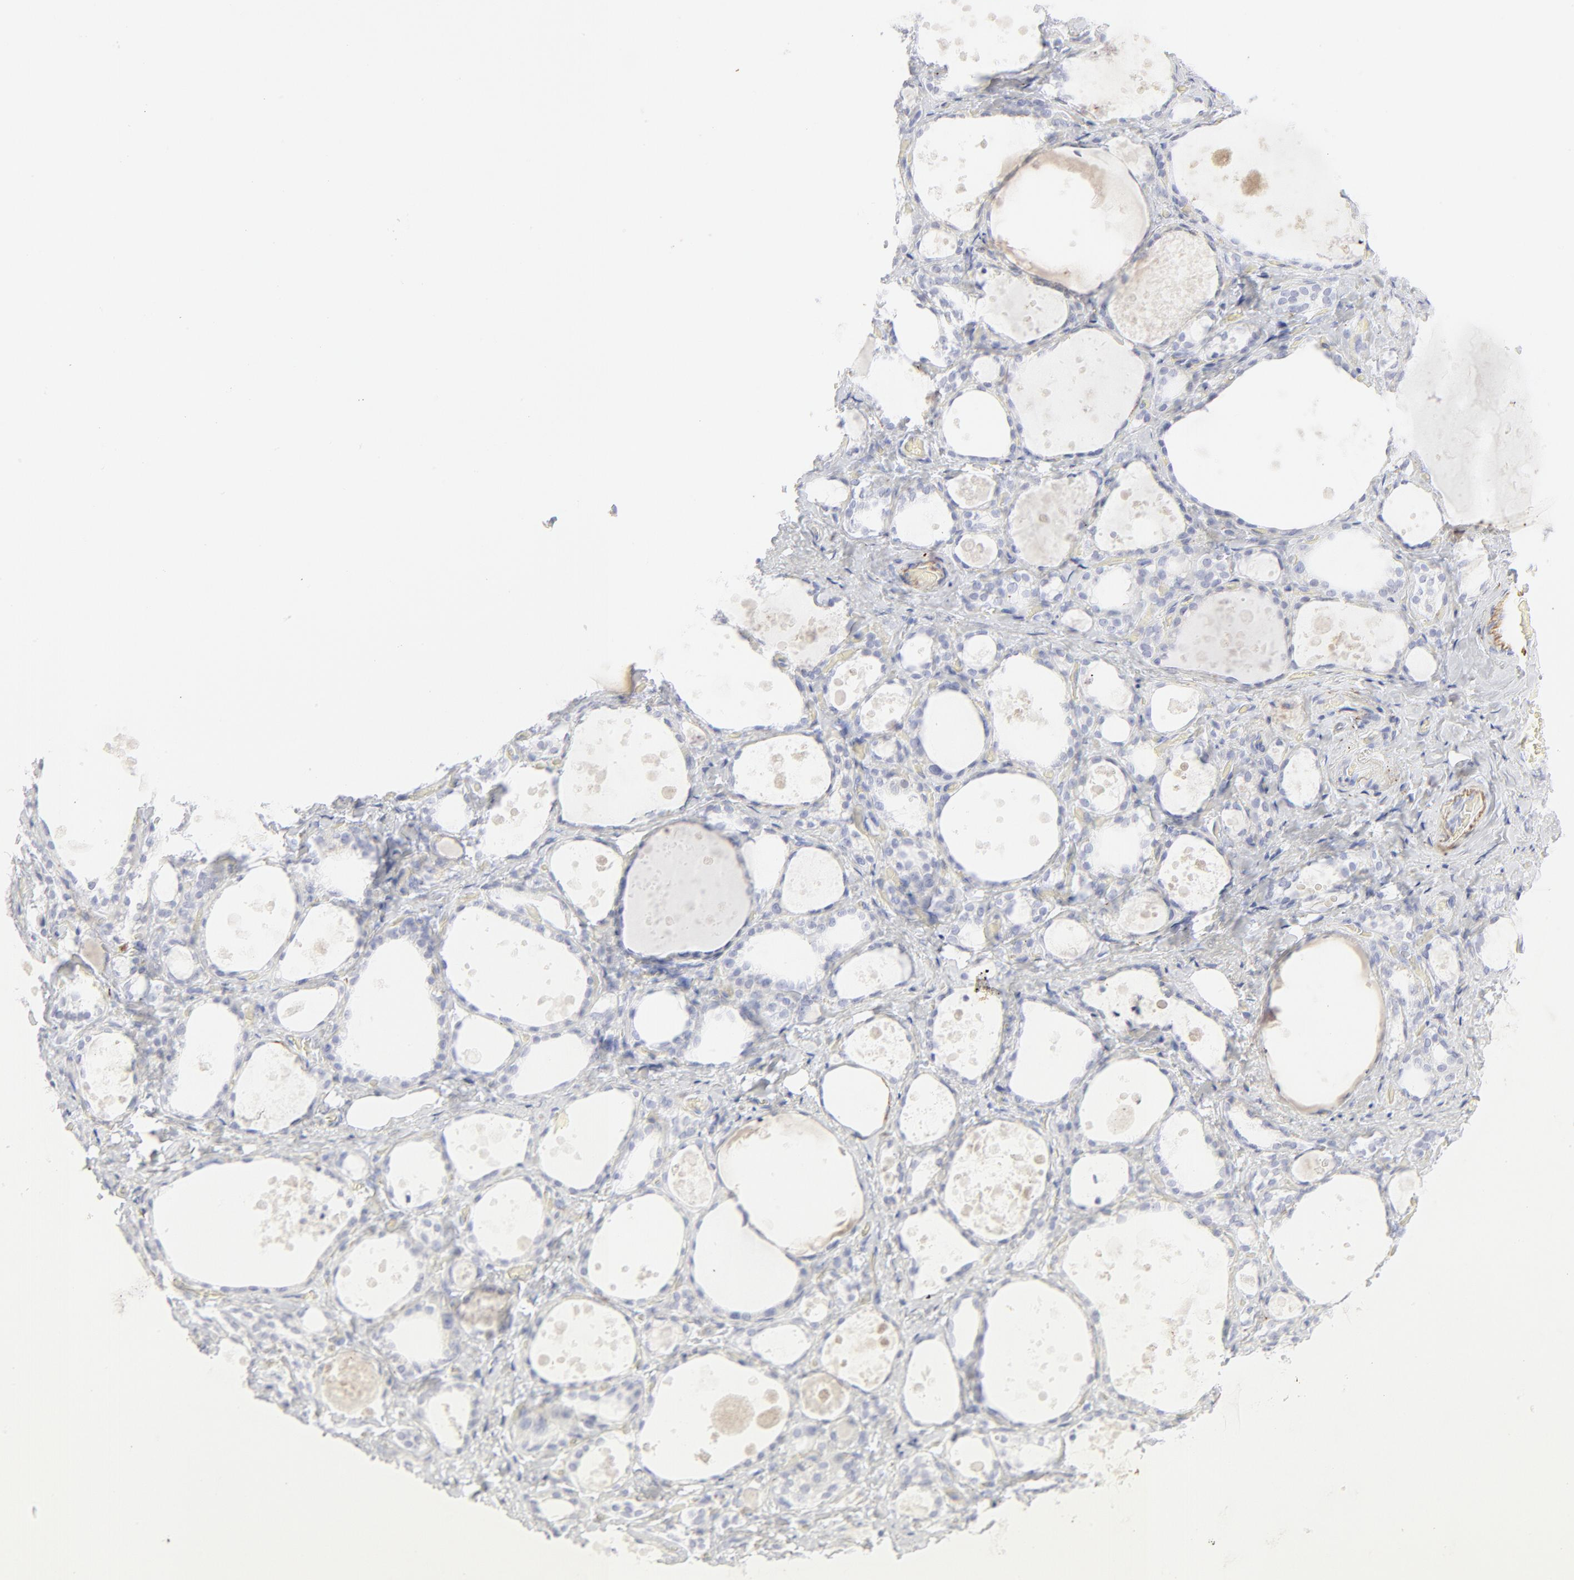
{"staining": {"intensity": "negative", "quantity": "none", "location": "none"}, "tissue": "thyroid gland", "cell_type": "Glandular cells", "image_type": "normal", "snomed": [{"axis": "morphology", "description": "Normal tissue, NOS"}, {"axis": "topography", "description": "Thyroid gland"}], "caption": "Immunohistochemistry (IHC) of normal thyroid gland exhibits no positivity in glandular cells.", "gene": "CCR7", "patient": {"sex": "female", "age": 75}}